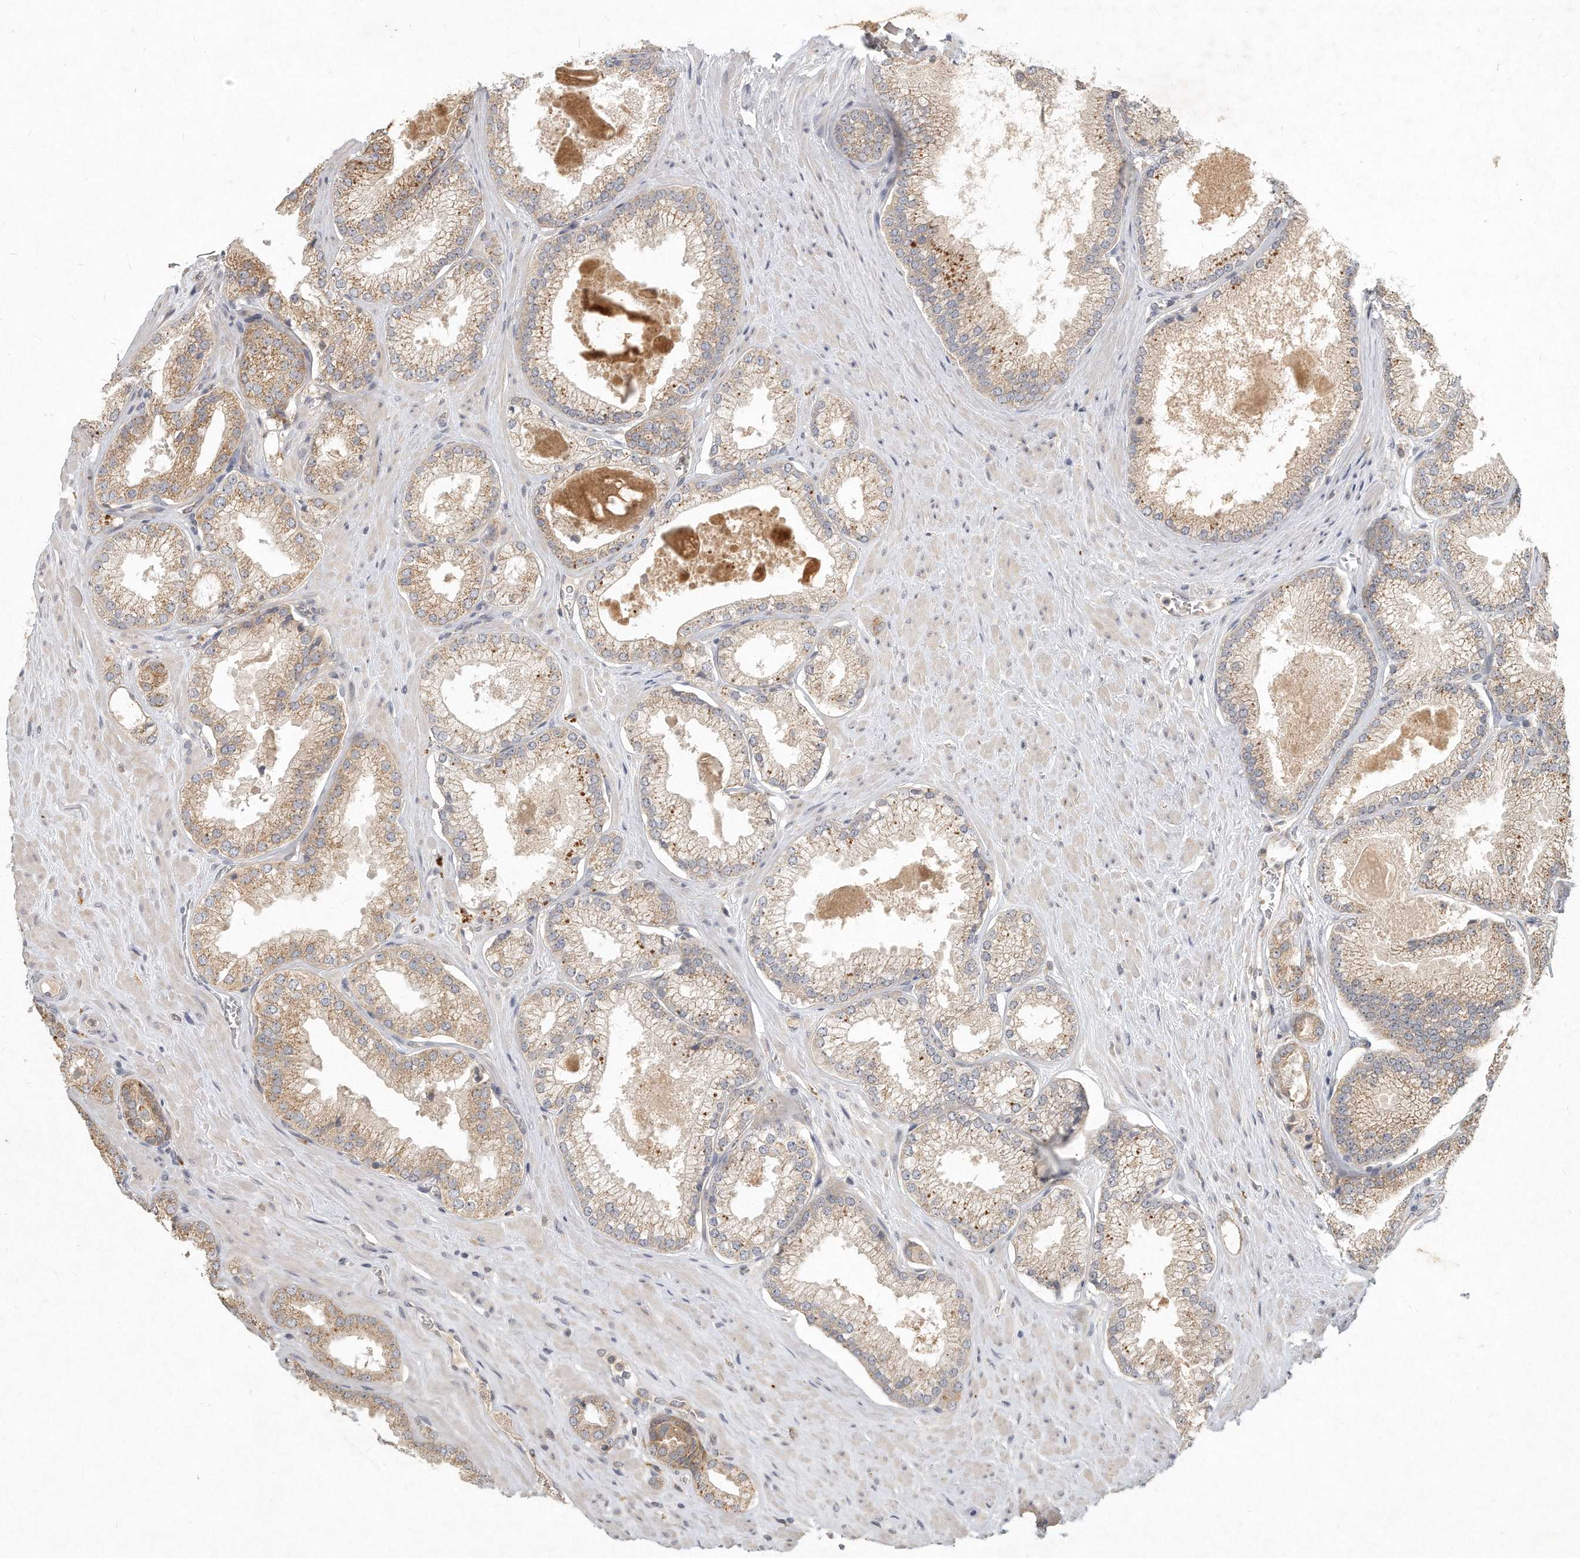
{"staining": {"intensity": "weak", "quantity": ">75%", "location": "cytoplasmic/membranous"}, "tissue": "prostate cancer", "cell_type": "Tumor cells", "image_type": "cancer", "snomed": [{"axis": "morphology", "description": "Adenocarcinoma, Low grade"}, {"axis": "topography", "description": "Prostate"}], "caption": "Immunohistochemical staining of human prostate low-grade adenocarcinoma exhibits low levels of weak cytoplasmic/membranous expression in about >75% of tumor cells. The staining was performed using DAB (3,3'-diaminobenzidine) to visualize the protein expression in brown, while the nuclei were stained in blue with hematoxylin (Magnification: 20x).", "gene": "LGALS8", "patient": {"sex": "male", "age": 62}}